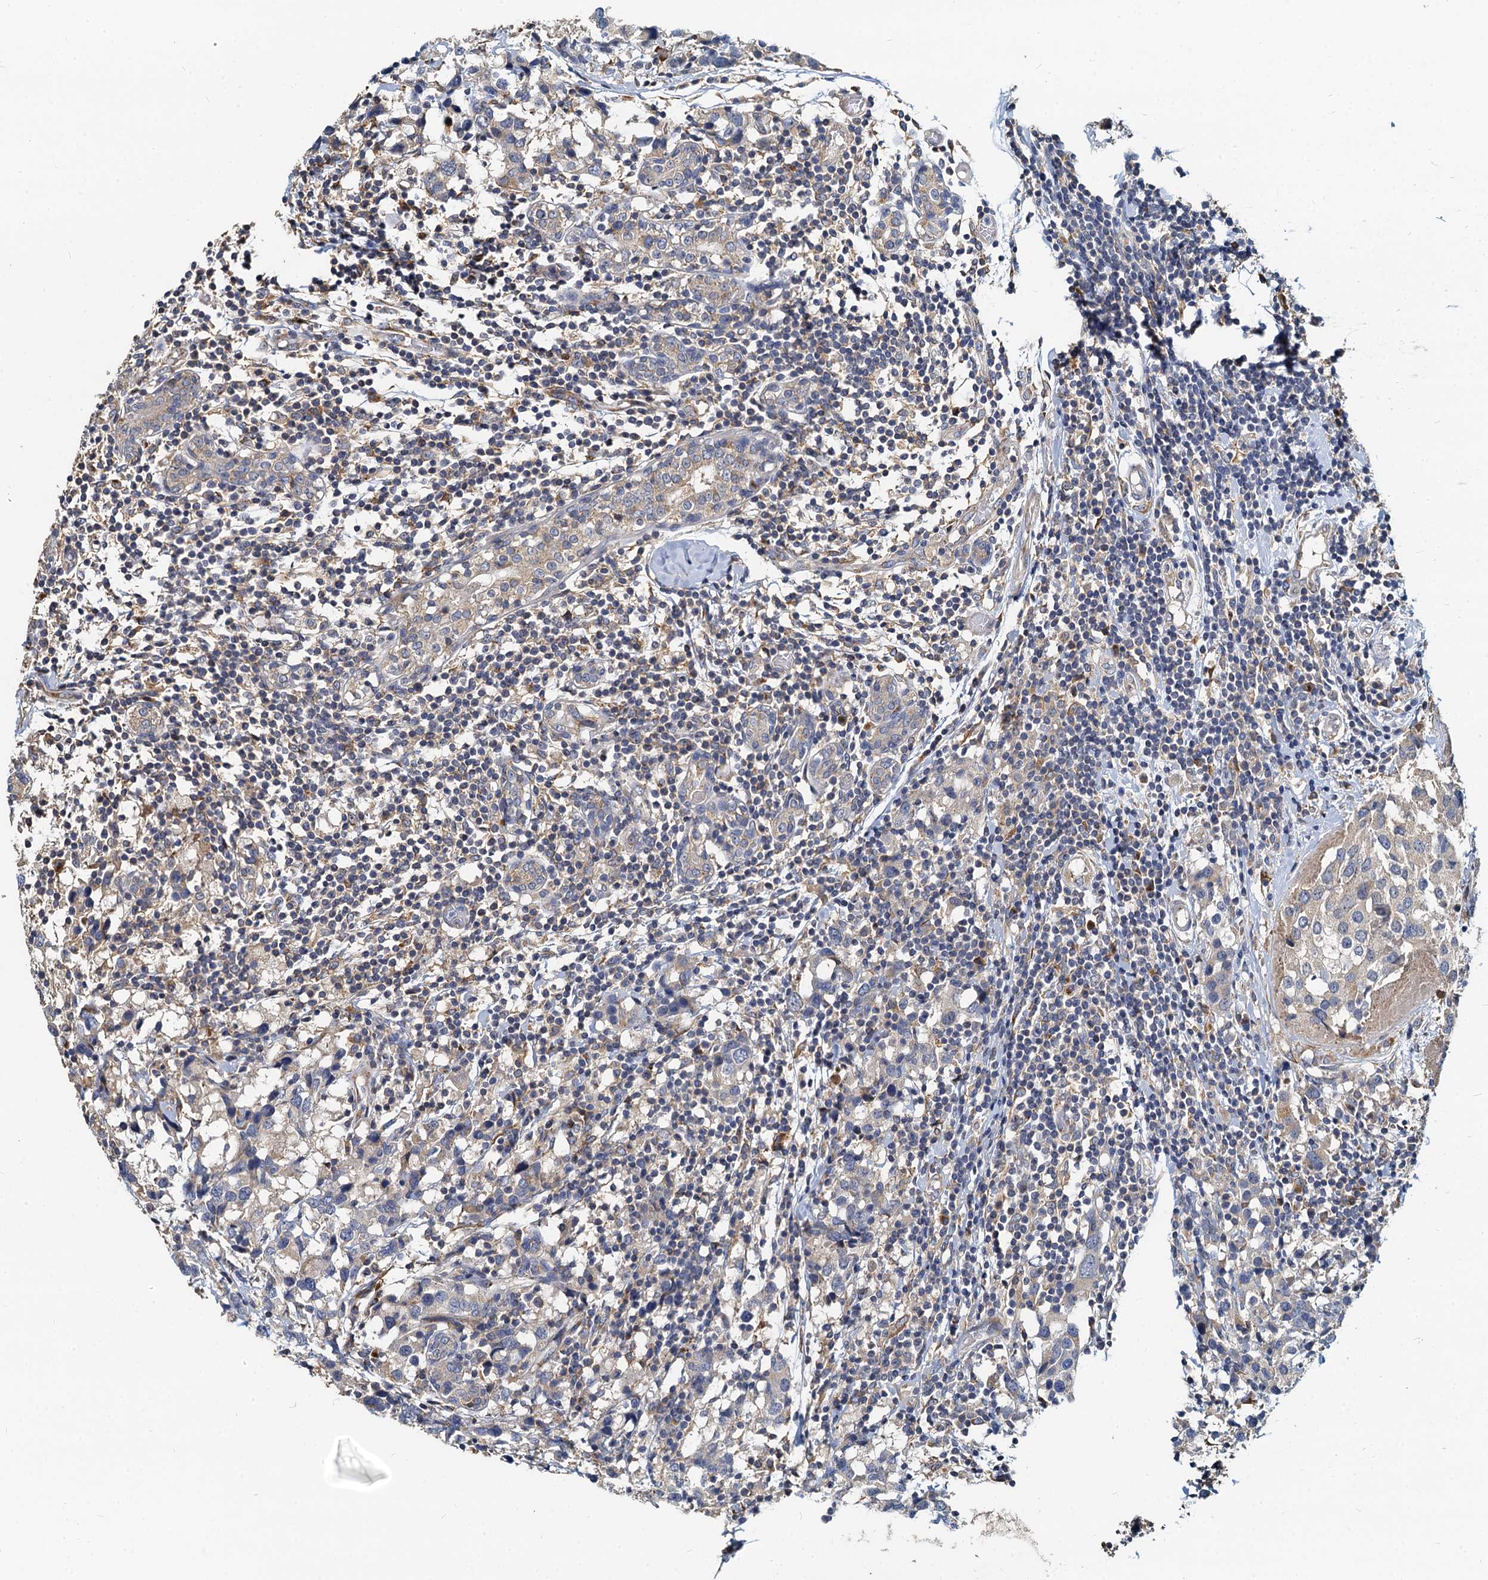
{"staining": {"intensity": "weak", "quantity": "<25%", "location": "cytoplasmic/membranous"}, "tissue": "breast cancer", "cell_type": "Tumor cells", "image_type": "cancer", "snomed": [{"axis": "morphology", "description": "Lobular carcinoma"}, {"axis": "topography", "description": "Breast"}], "caption": "DAB immunohistochemical staining of breast cancer (lobular carcinoma) reveals no significant staining in tumor cells.", "gene": "NKAPD1", "patient": {"sex": "female", "age": 59}}